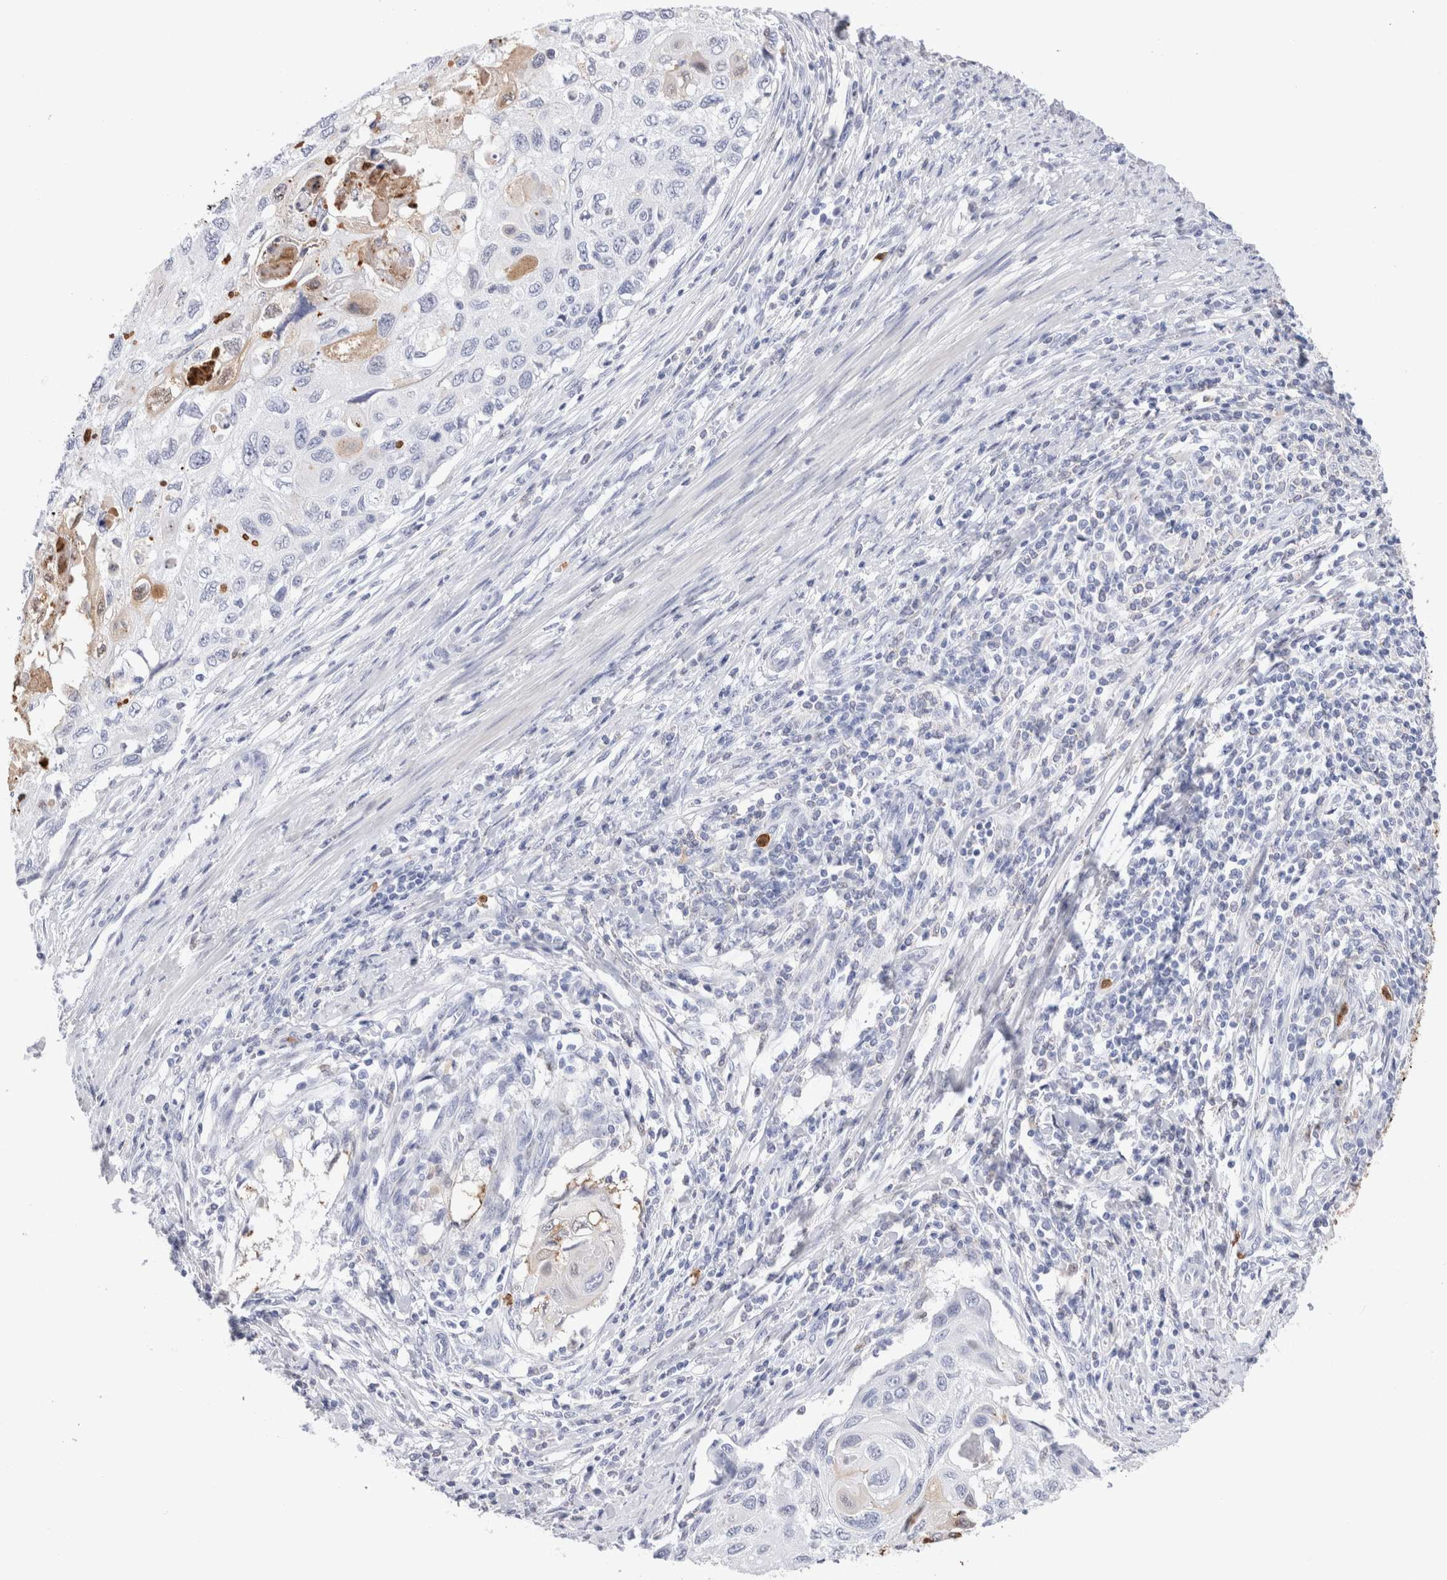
{"staining": {"intensity": "weak", "quantity": "<25%", "location": "cytoplasmic/membranous"}, "tissue": "cervical cancer", "cell_type": "Tumor cells", "image_type": "cancer", "snomed": [{"axis": "morphology", "description": "Squamous cell carcinoma, NOS"}, {"axis": "topography", "description": "Cervix"}], "caption": "Immunohistochemistry image of cervical cancer (squamous cell carcinoma) stained for a protein (brown), which exhibits no staining in tumor cells.", "gene": "SLC10A5", "patient": {"sex": "female", "age": 70}}